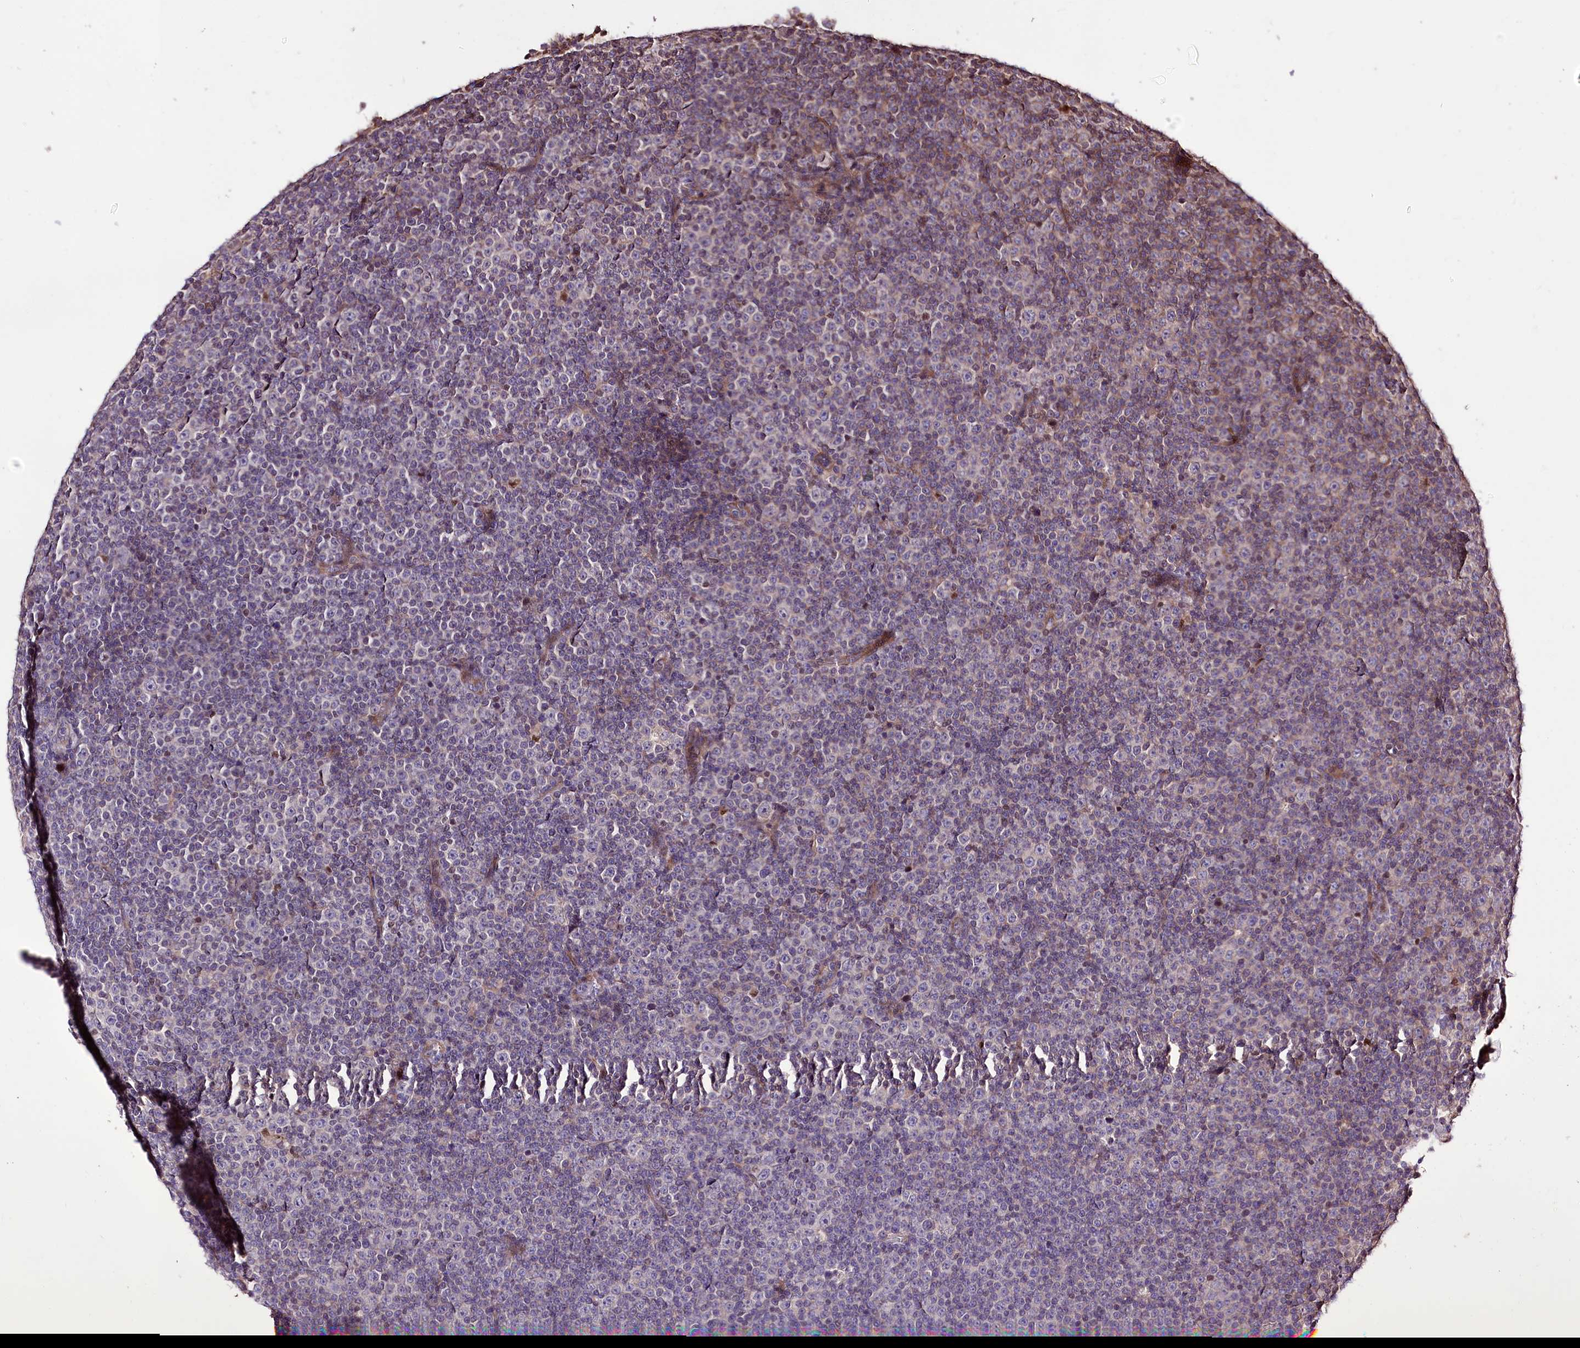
{"staining": {"intensity": "negative", "quantity": "none", "location": "none"}, "tissue": "lymphoma", "cell_type": "Tumor cells", "image_type": "cancer", "snomed": [{"axis": "morphology", "description": "Malignant lymphoma, non-Hodgkin's type, Low grade"}, {"axis": "topography", "description": "Lymph node"}], "caption": "Malignant lymphoma, non-Hodgkin's type (low-grade) was stained to show a protein in brown. There is no significant positivity in tumor cells.", "gene": "WWC1", "patient": {"sex": "female", "age": 67}}